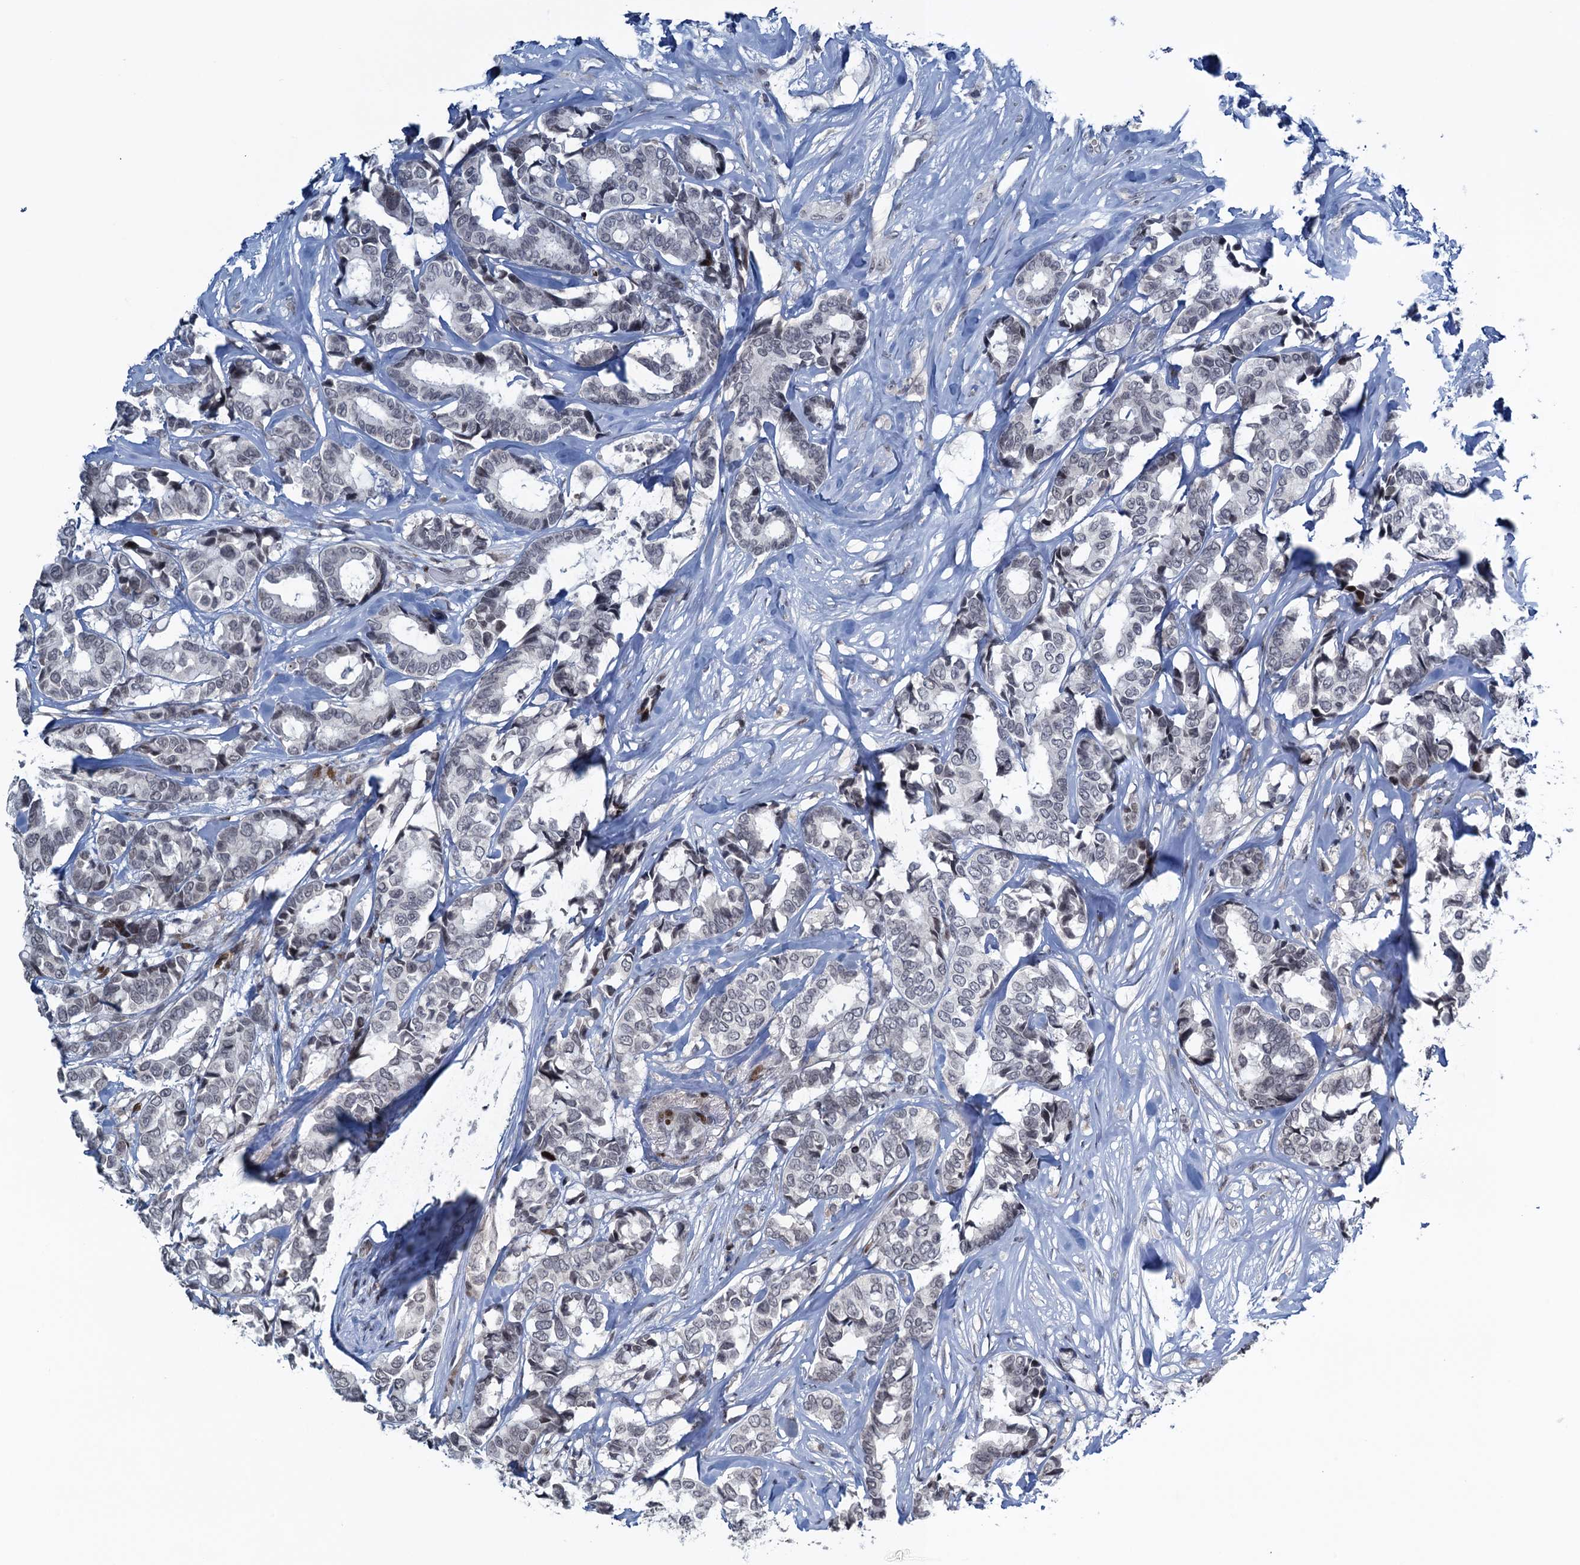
{"staining": {"intensity": "negative", "quantity": "none", "location": "none"}, "tissue": "breast cancer", "cell_type": "Tumor cells", "image_type": "cancer", "snomed": [{"axis": "morphology", "description": "Duct carcinoma"}, {"axis": "topography", "description": "Breast"}], "caption": "Immunohistochemical staining of infiltrating ductal carcinoma (breast) demonstrates no significant staining in tumor cells.", "gene": "FYB1", "patient": {"sex": "female", "age": 87}}